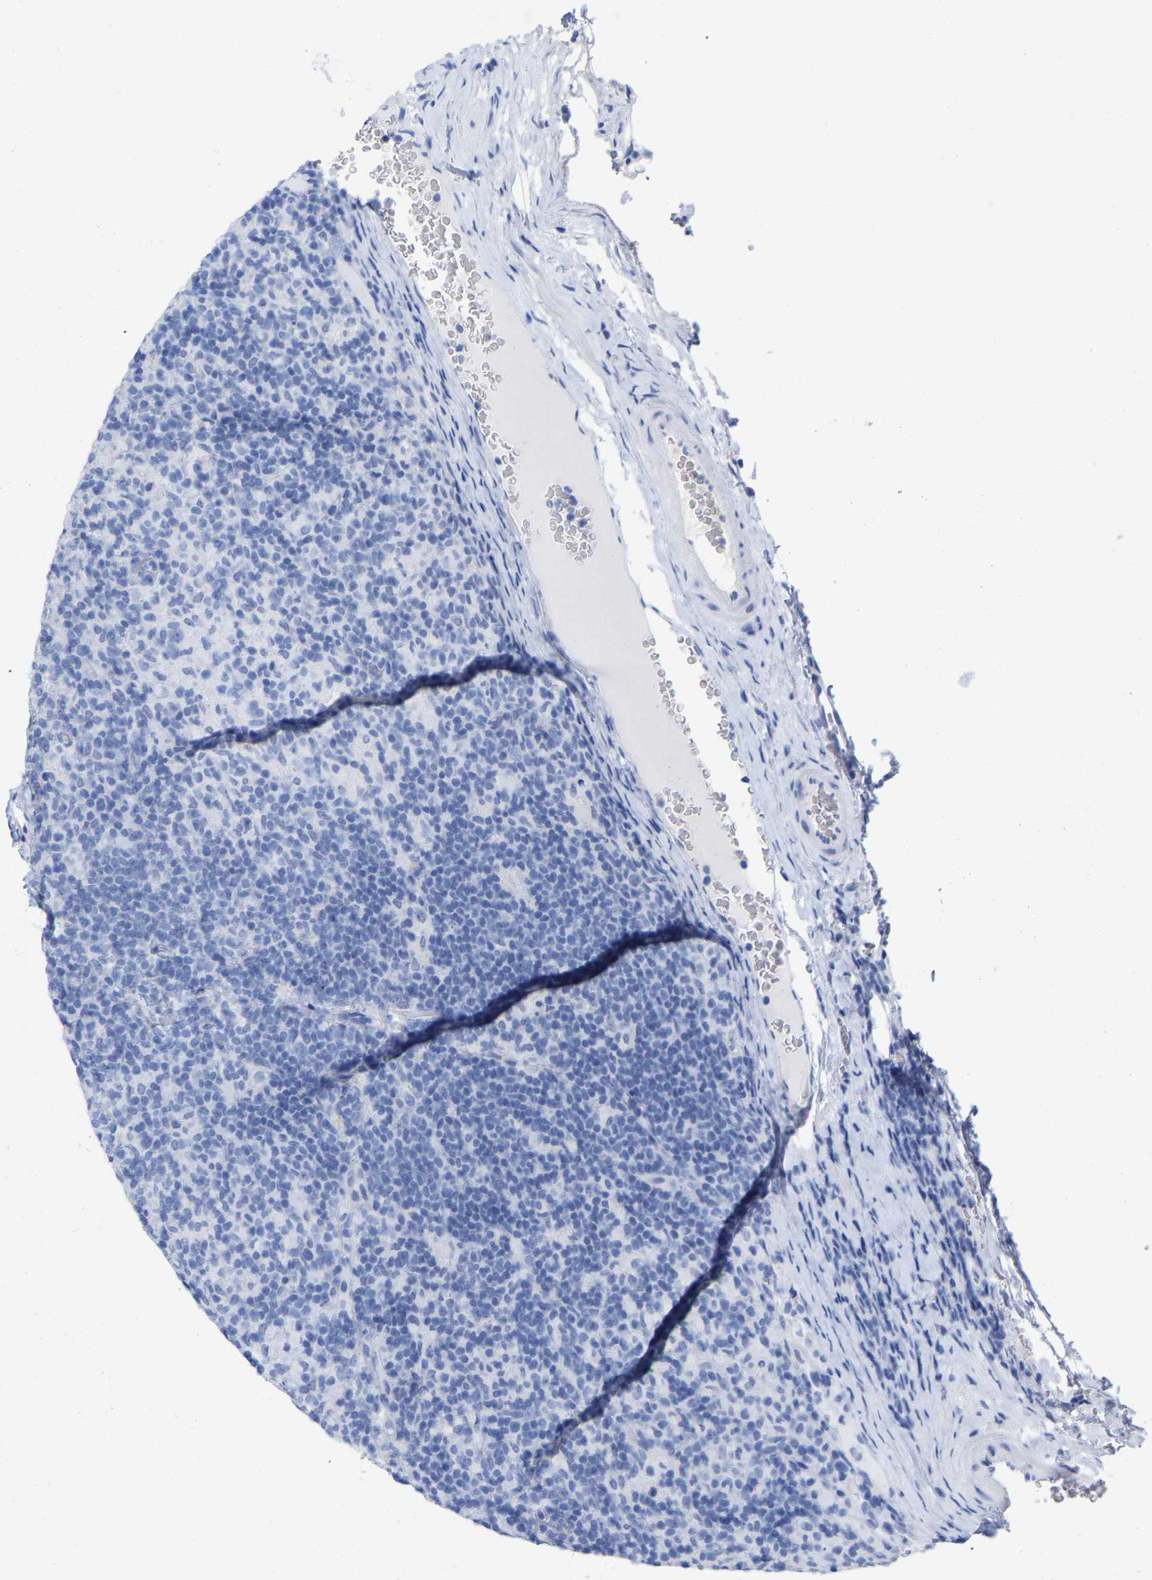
{"staining": {"intensity": "negative", "quantity": "none", "location": "none"}, "tissue": "lymphoma", "cell_type": "Tumor cells", "image_type": "cancer", "snomed": [{"axis": "morphology", "description": "Hodgkin's disease, NOS"}, {"axis": "topography", "description": "Lymph node"}], "caption": "DAB (3,3'-diaminobenzidine) immunohistochemical staining of human lymphoma displays no significant staining in tumor cells.", "gene": "HAPLN1", "patient": {"sex": "male", "age": 70}}